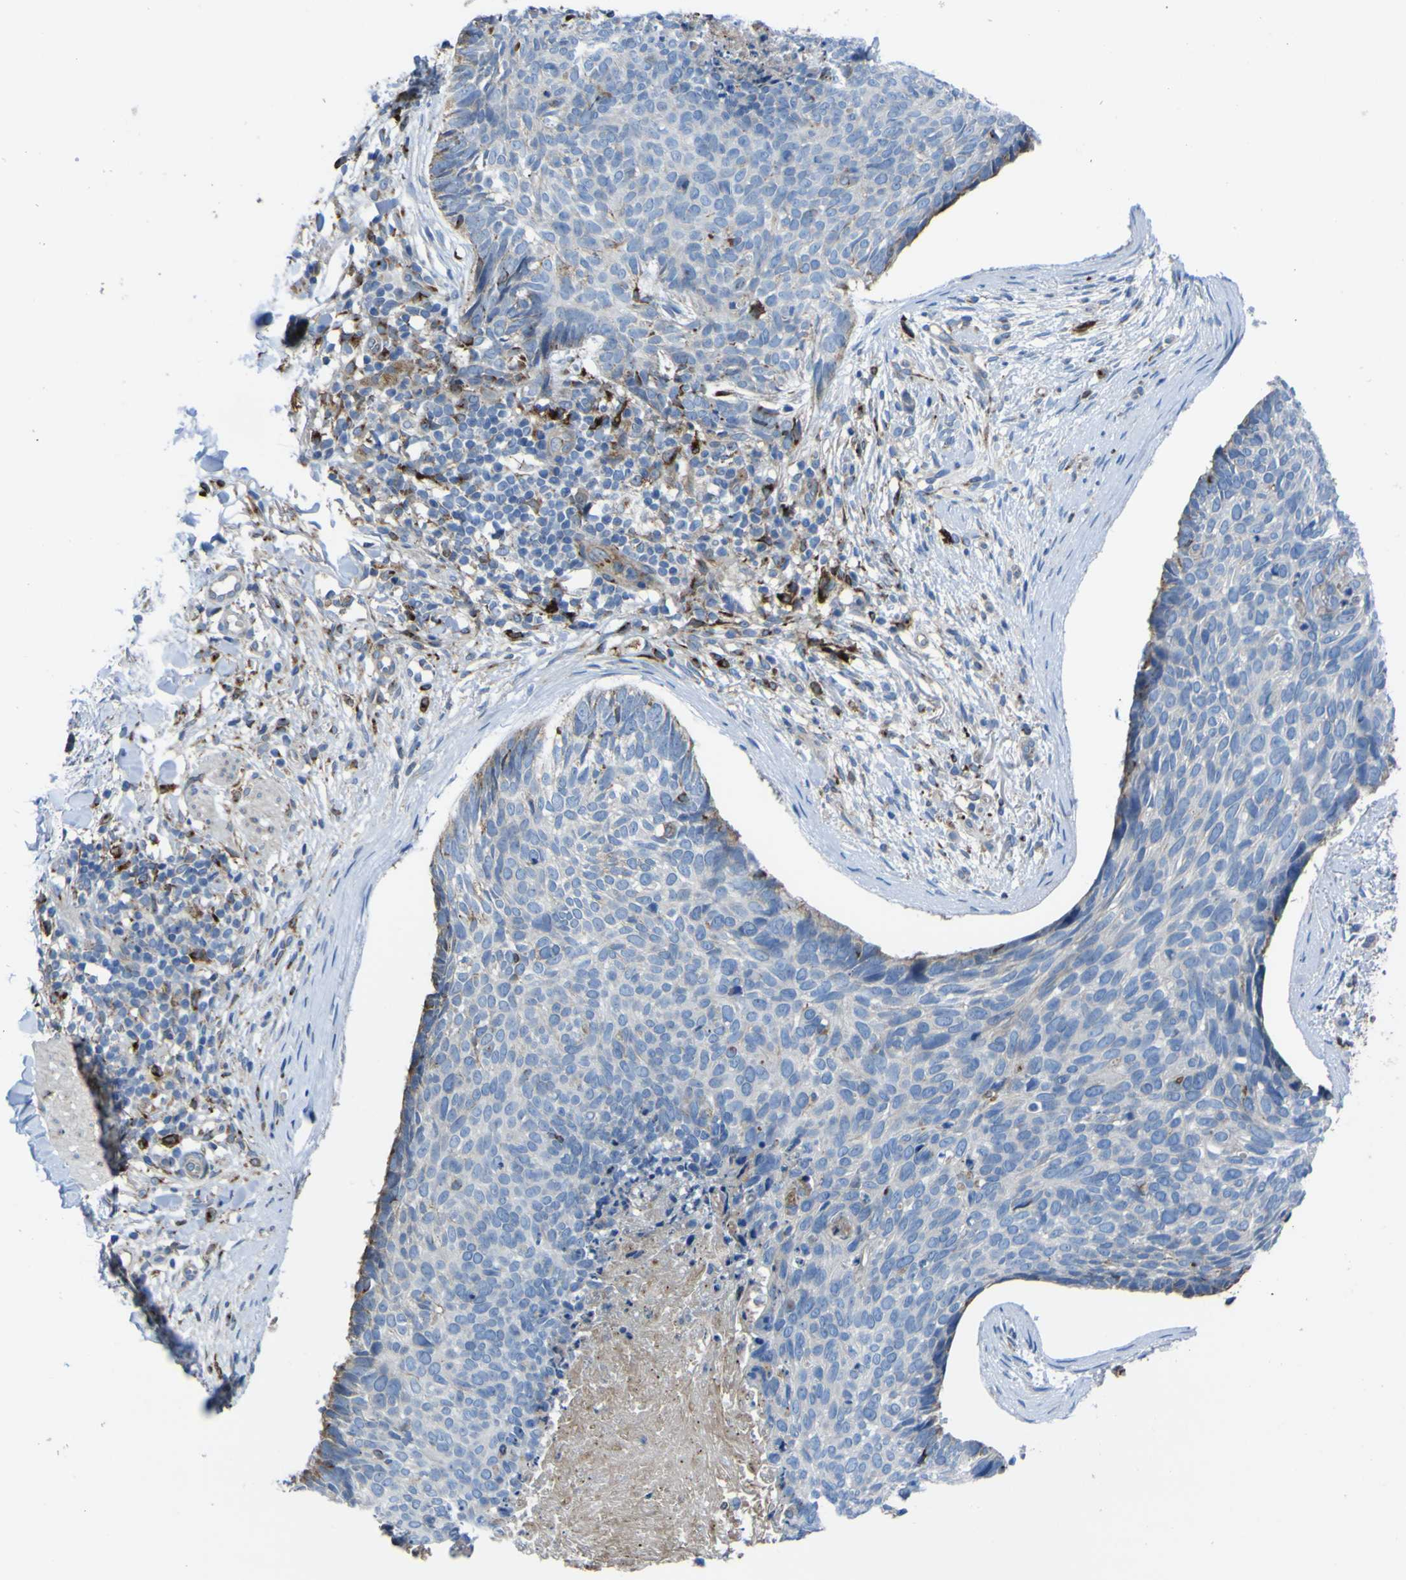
{"staining": {"intensity": "negative", "quantity": "none", "location": "none"}, "tissue": "skin cancer", "cell_type": "Tumor cells", "image_type": "cancer", "snomed": [{"axis": "morphology", "description": "Normal tissue, NOS"}, {"axis": "morphology", "description": "Basal cell carcinoma"}, {"axis": "topography", "description": "Skin"}], "caption": "Skin cancer stained for a protein using immunohistochemistry reveals no expression tumor cells.", "gene": "CST3", "patient": {"sex": "female", "age": 56}}